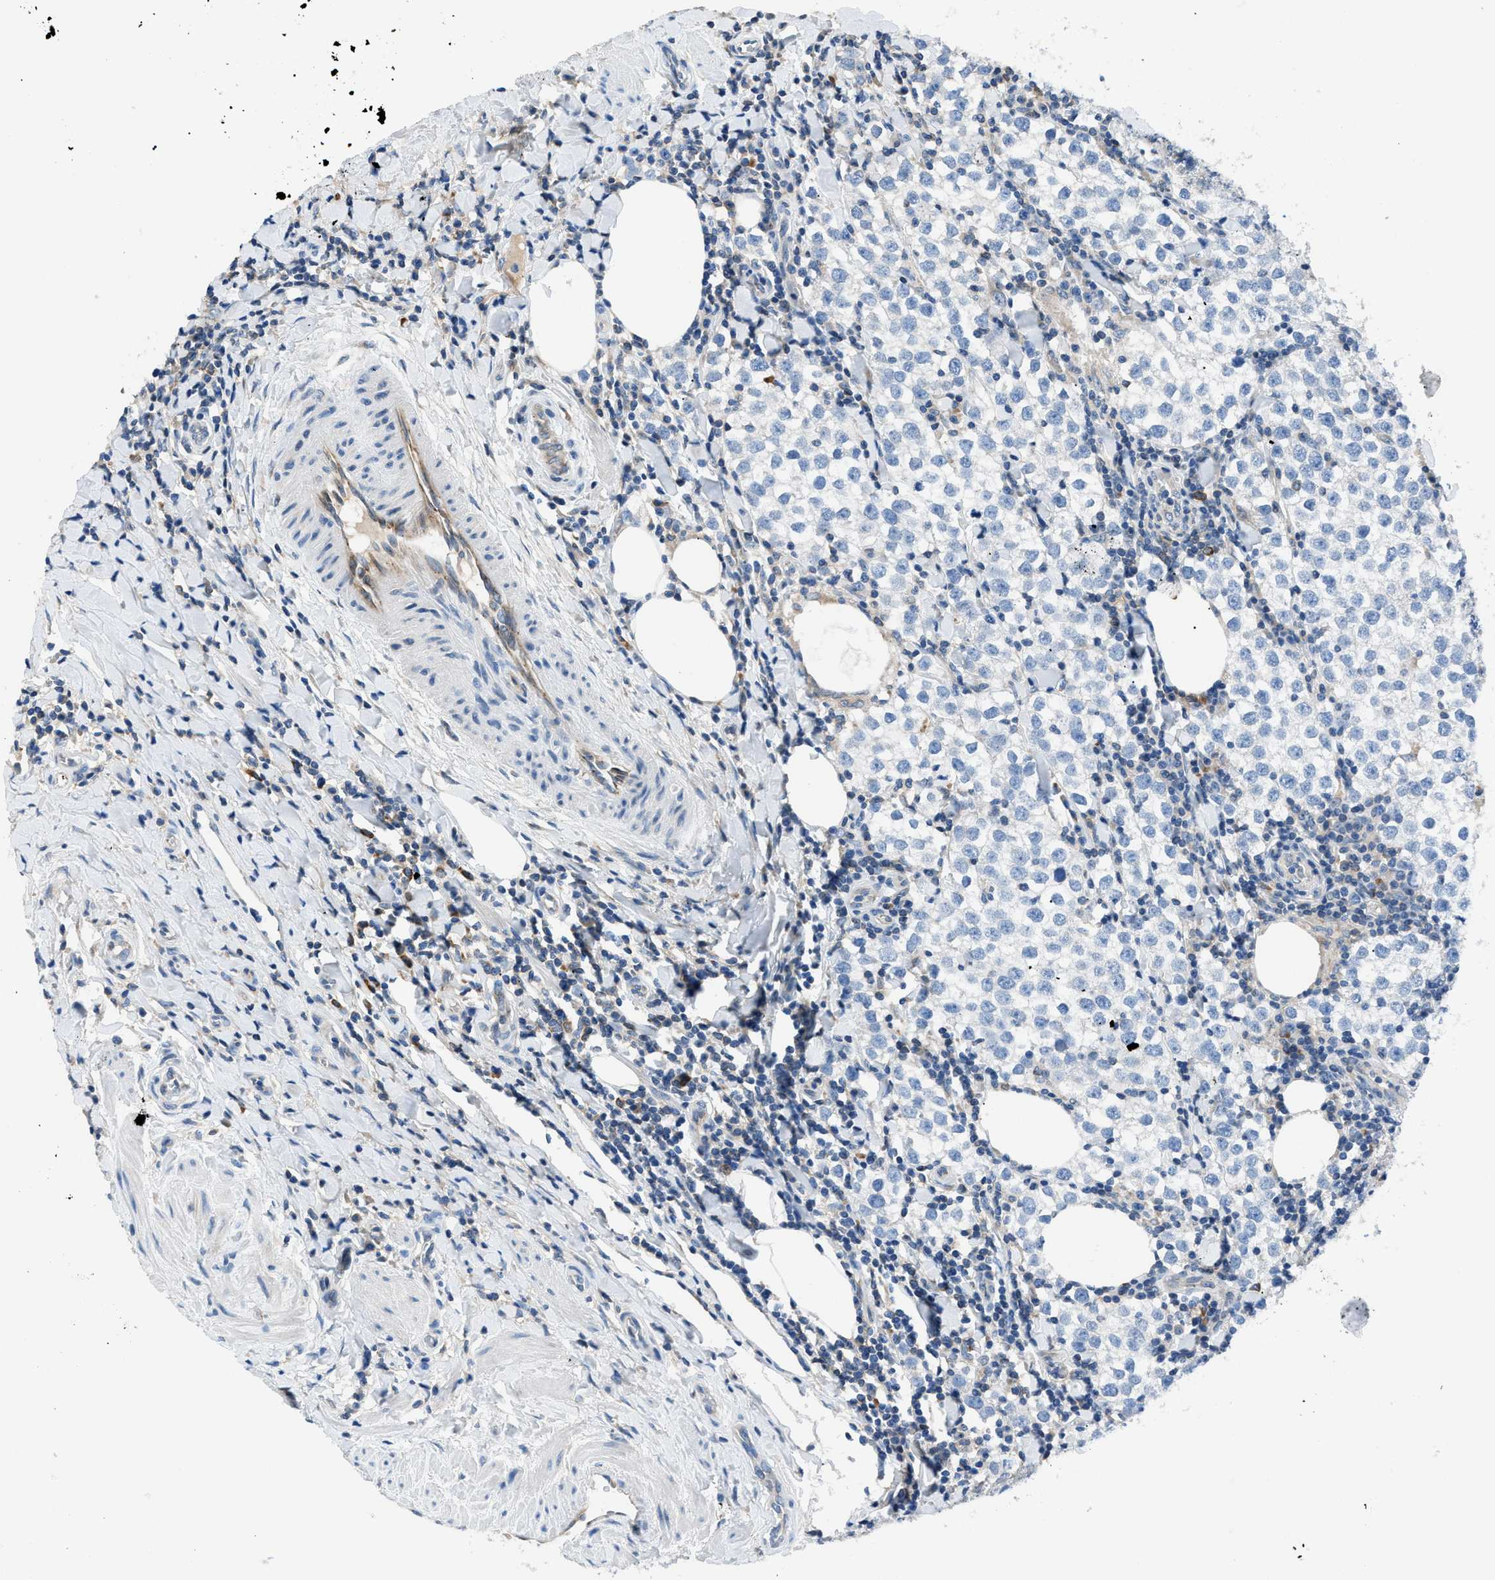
{"staining": {"intensity": "negative", "quantity": "none", "location": "none"}, "tissue": "testis cancer", "cell_type": "Tumor cells", "image_type": "cancer", "snomed": [{"axis": "morphology", "description": "Seminoma, NOS"}, {"axis": "morphology", "description": "Carcinoma, Embryonal, NOS"}, {"axis": "topography", "description": "Testis"}], "caption": "Tumor cells show no significant protein positivity in testis embryonal carcinoma.", "gene": "ZDHHC24", "patient": {"sex": "male", "age": 36}}